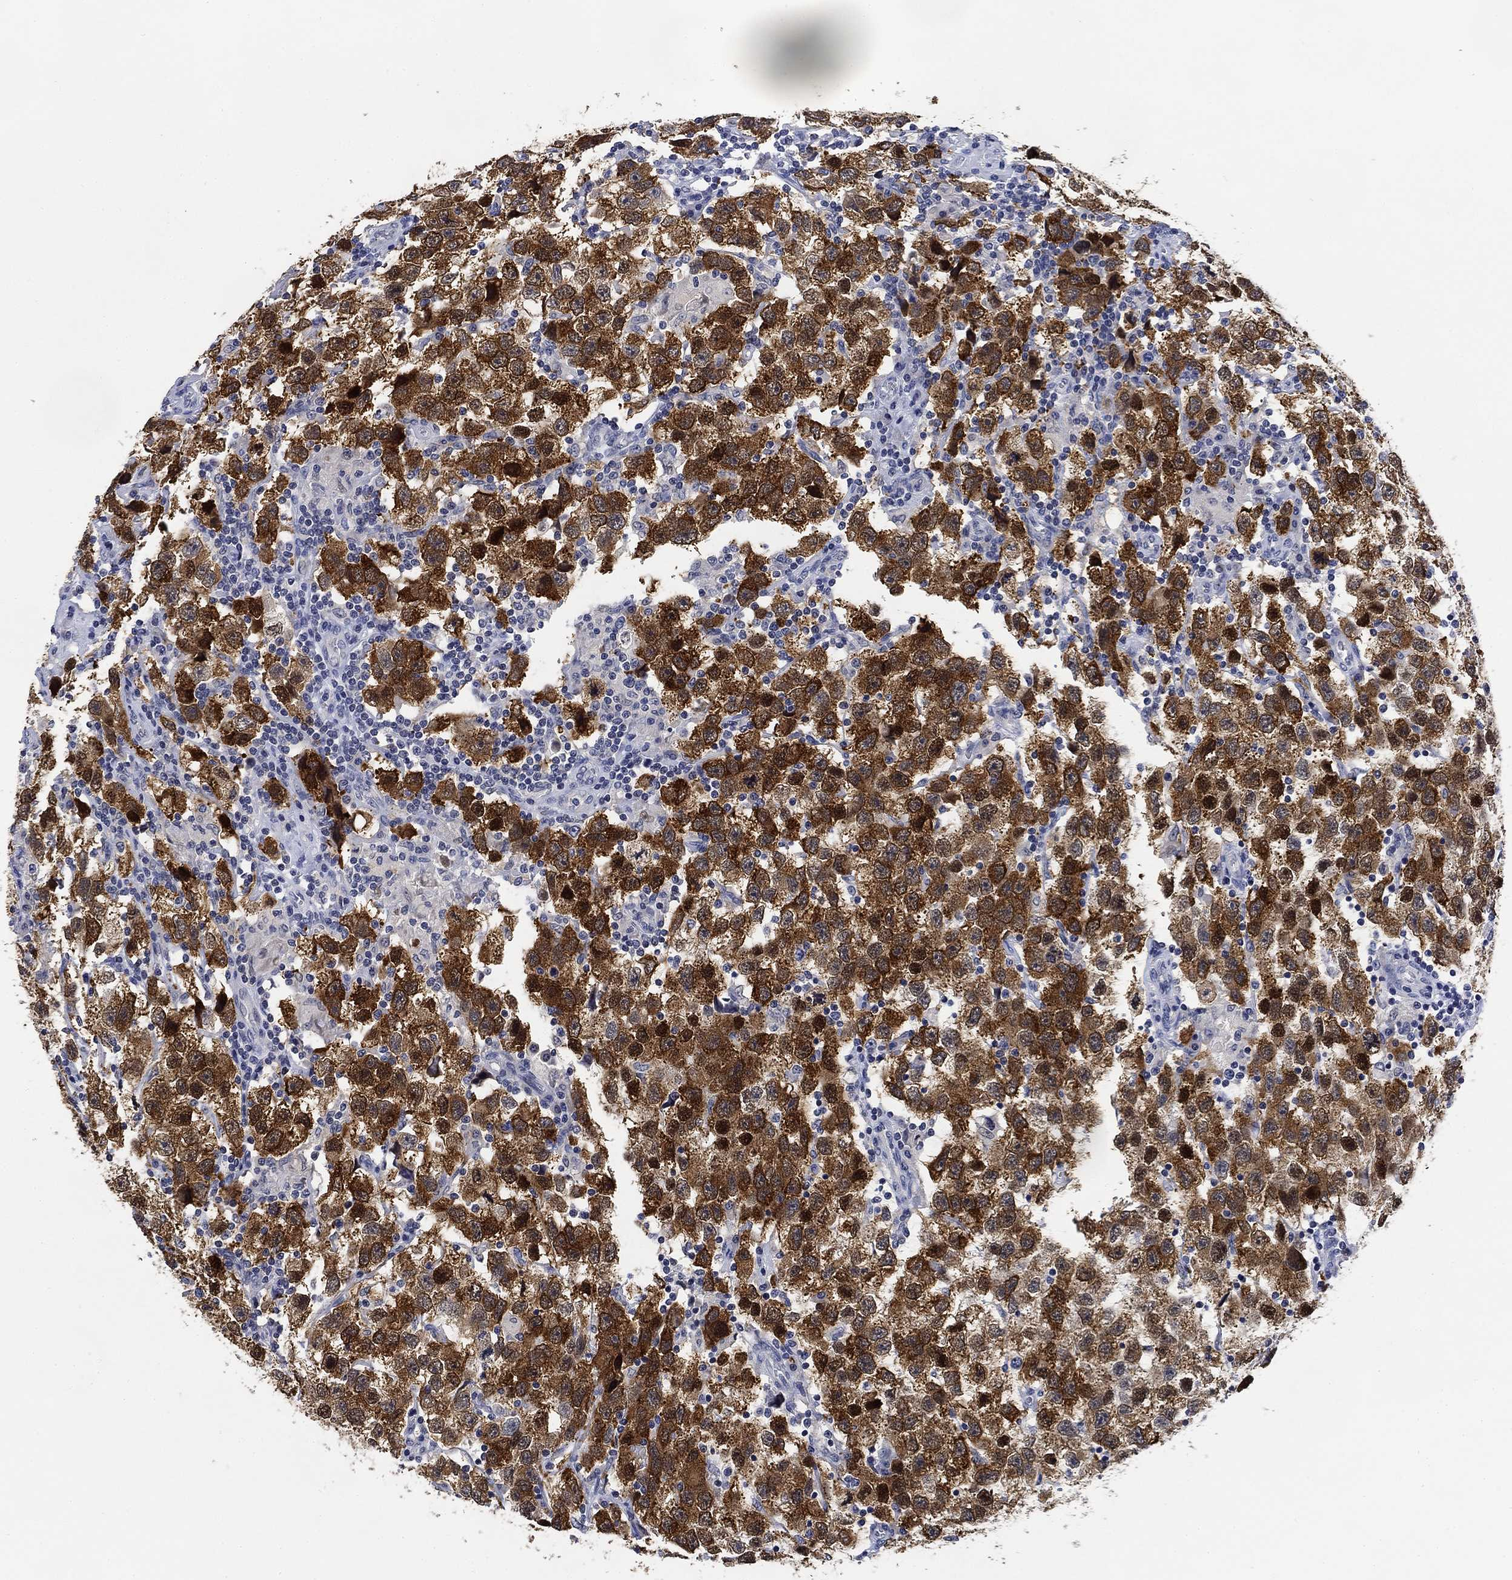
{"staining": {"intensity": "moderate", "quantity": ">75%", "location": "cytoplasmic/membranous"}, "tissue": "testis cancer", "cell_type": "Tumor cells", "image_type": "cancer", "snomed": [{"axis": "morphology", "description": "Seminoma, NOS"}, {"axis": "topography", "description": "Testis"}], "caption": "Protein analysis of testis cancer tissue demonstrates moderate cytoplasmic/membranous expression in approximately >75% of tumor cells. (DAB IHC, brown staining for protein, blue staining for nuclei).", "gene": "DAZL", "patient": {"sex": "male", "age": 26}}